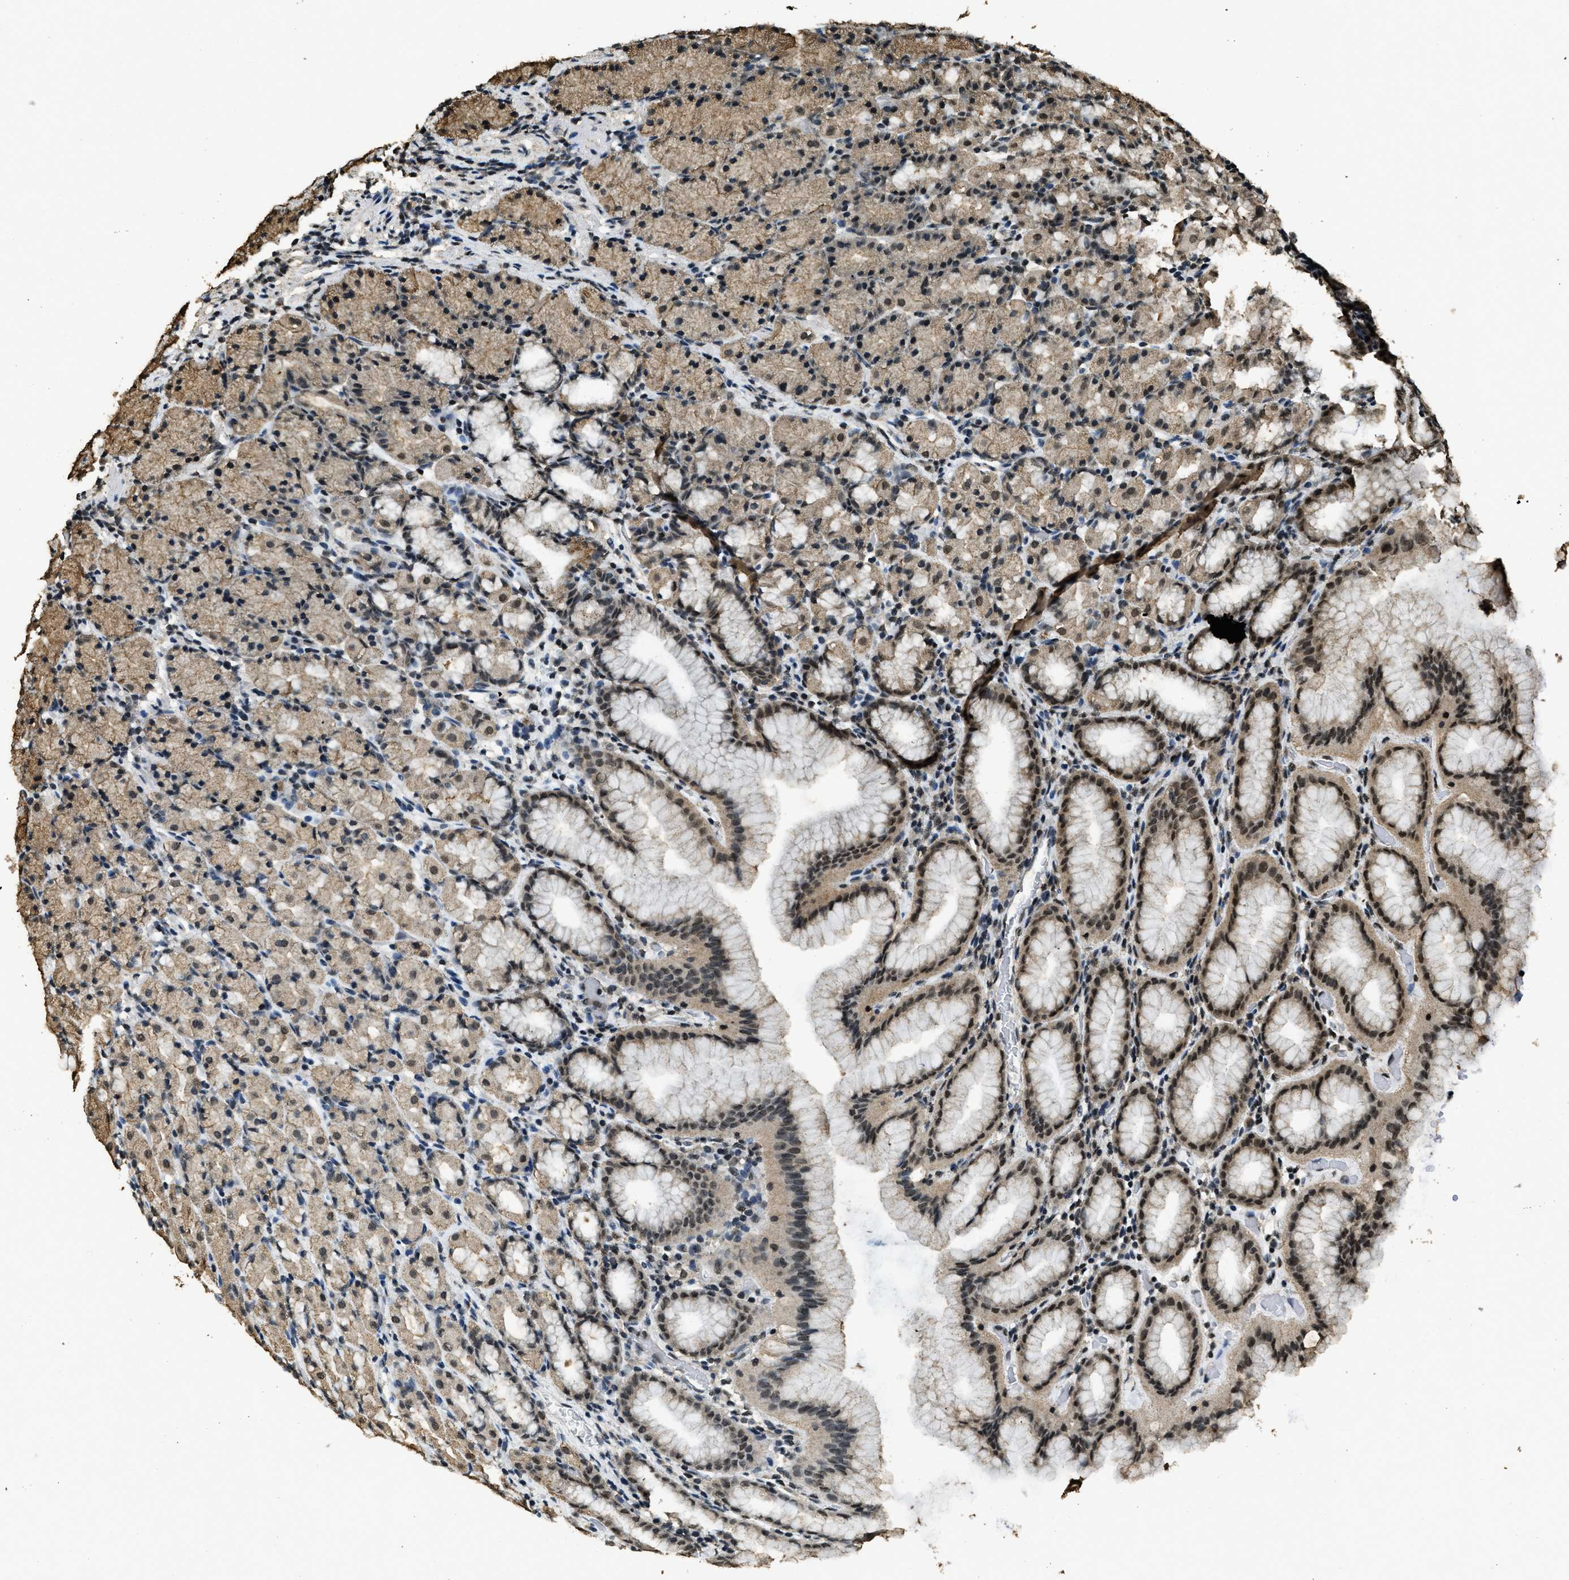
{"staining": {"intensity": "moderate", "quantity": ">75%", "location": "cytoplasmic/membranous,nuclear"}, "tissue": "stomach", "cell_type": "Glandular cells", "image_type": "normal", "snomed": [{"axis": "morphology", "description": "Normal tissue, NOS"}, {"axis": "topography", "description": "Stomach, upper"}], "caption": "Protein analysis of benign stomach exhibits moderate cytoplasmic/membranous,nuclear staining in approximately >75% of glandular cells.", "gene": "MYB", "patient": {"sex": "male", "age": 68}}